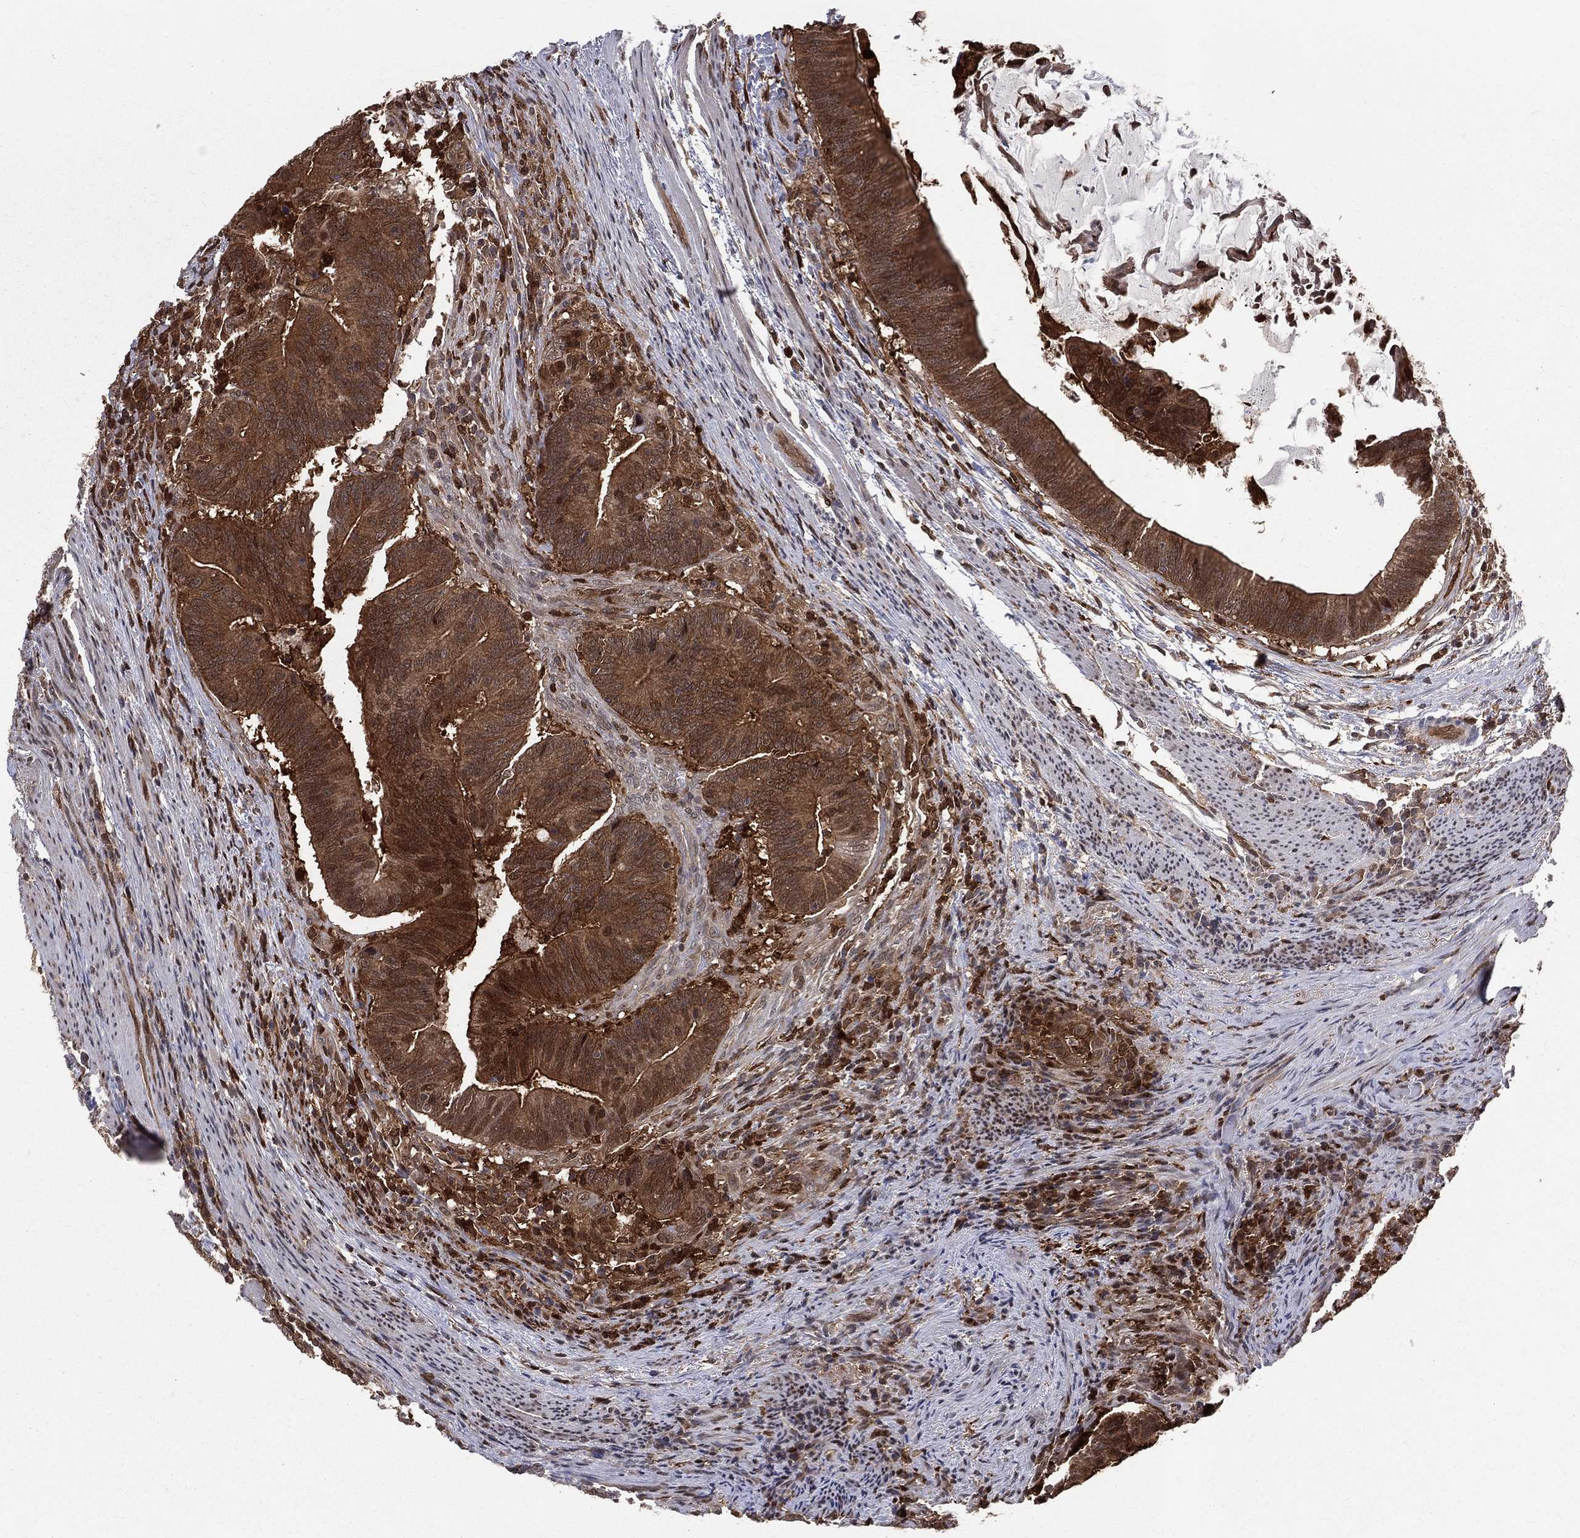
{"staining": {"intensity": "moderate", "quantity": ">75%", "location": "cytoplasmic/membranous,nuclear"}, "tissue": "colorectal cancer", "cell_type": "Tumor cells", "image_type": "cancer", "snomed": [{"axis": "morphology", "description": "Adenocarcinoma, NOS"}, {"axis": "topography", "description": "Colon"}], "caption": "Immunohistochemical staining of colorectal adenocarcinoma displays medium levels of moderate cytoplasmic/membranous and nuclear protein positivity in approximately >75% of tumor cells.", "gene": "ENO1", "patient": {"sex": "female", "age": 87}}